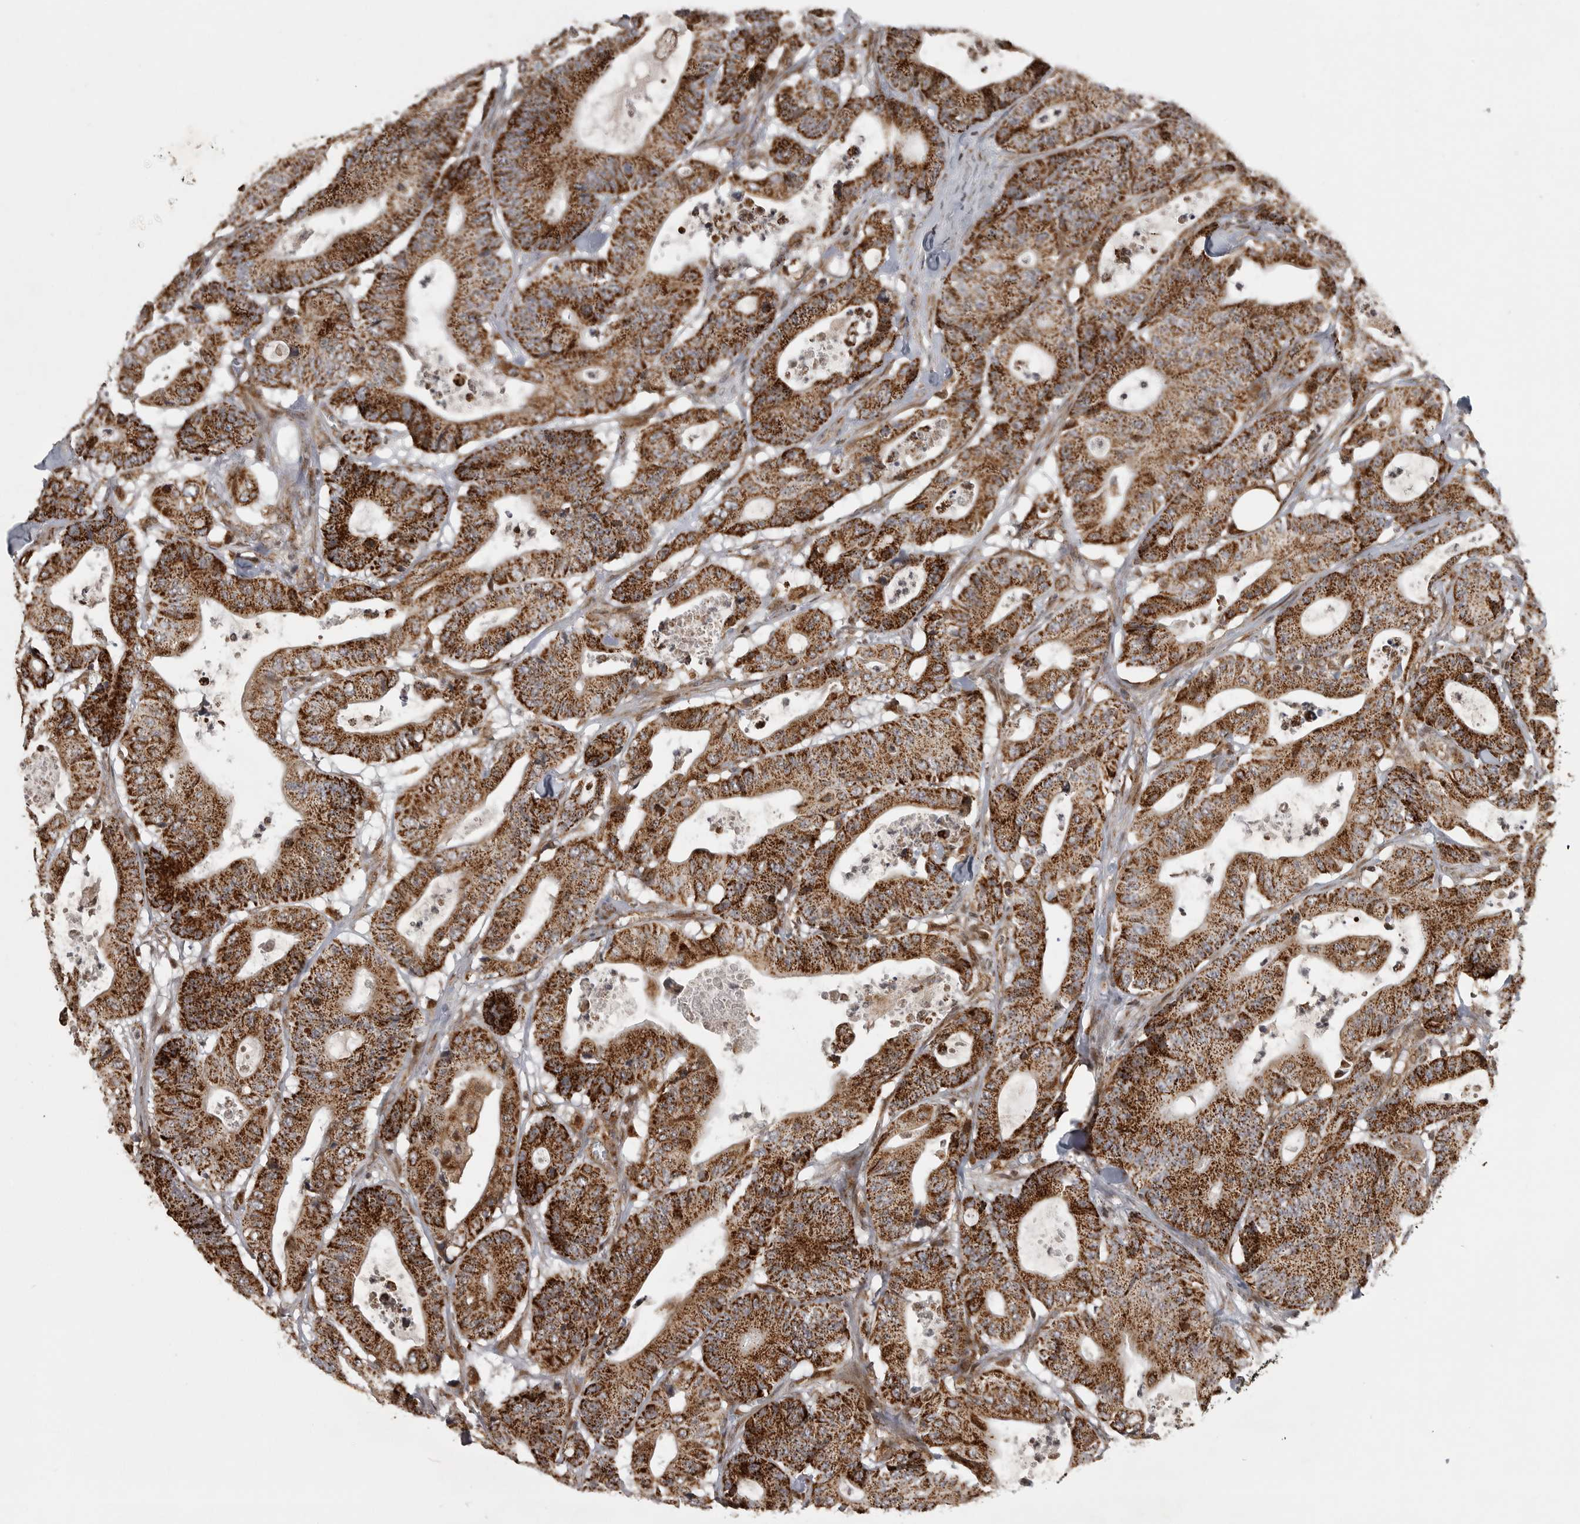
{"staining": {"intensity": "strong", "quantity": ">75%", "location": "cytoplasmic/membranous"}, "tissue": "colorectal cancer", "cell_type": "Tumor cells", "image_type": "cancer", "snomed": [{"axis": "morphology", "description": "Adenocarcinoma, NOS"}, {"axis": "topography", "description": "Colon"}], "caption": "Immunohistochemistry (DAB (3,3'-diaminobenzidine)) staining of colorectal cancer (adenocarcinoma) reveals strong cytoplasmic/membranous protein expression in about >75% of tumor cells.", "gene": "NARS2", "patient": {"sex": "female", "age": 84}}